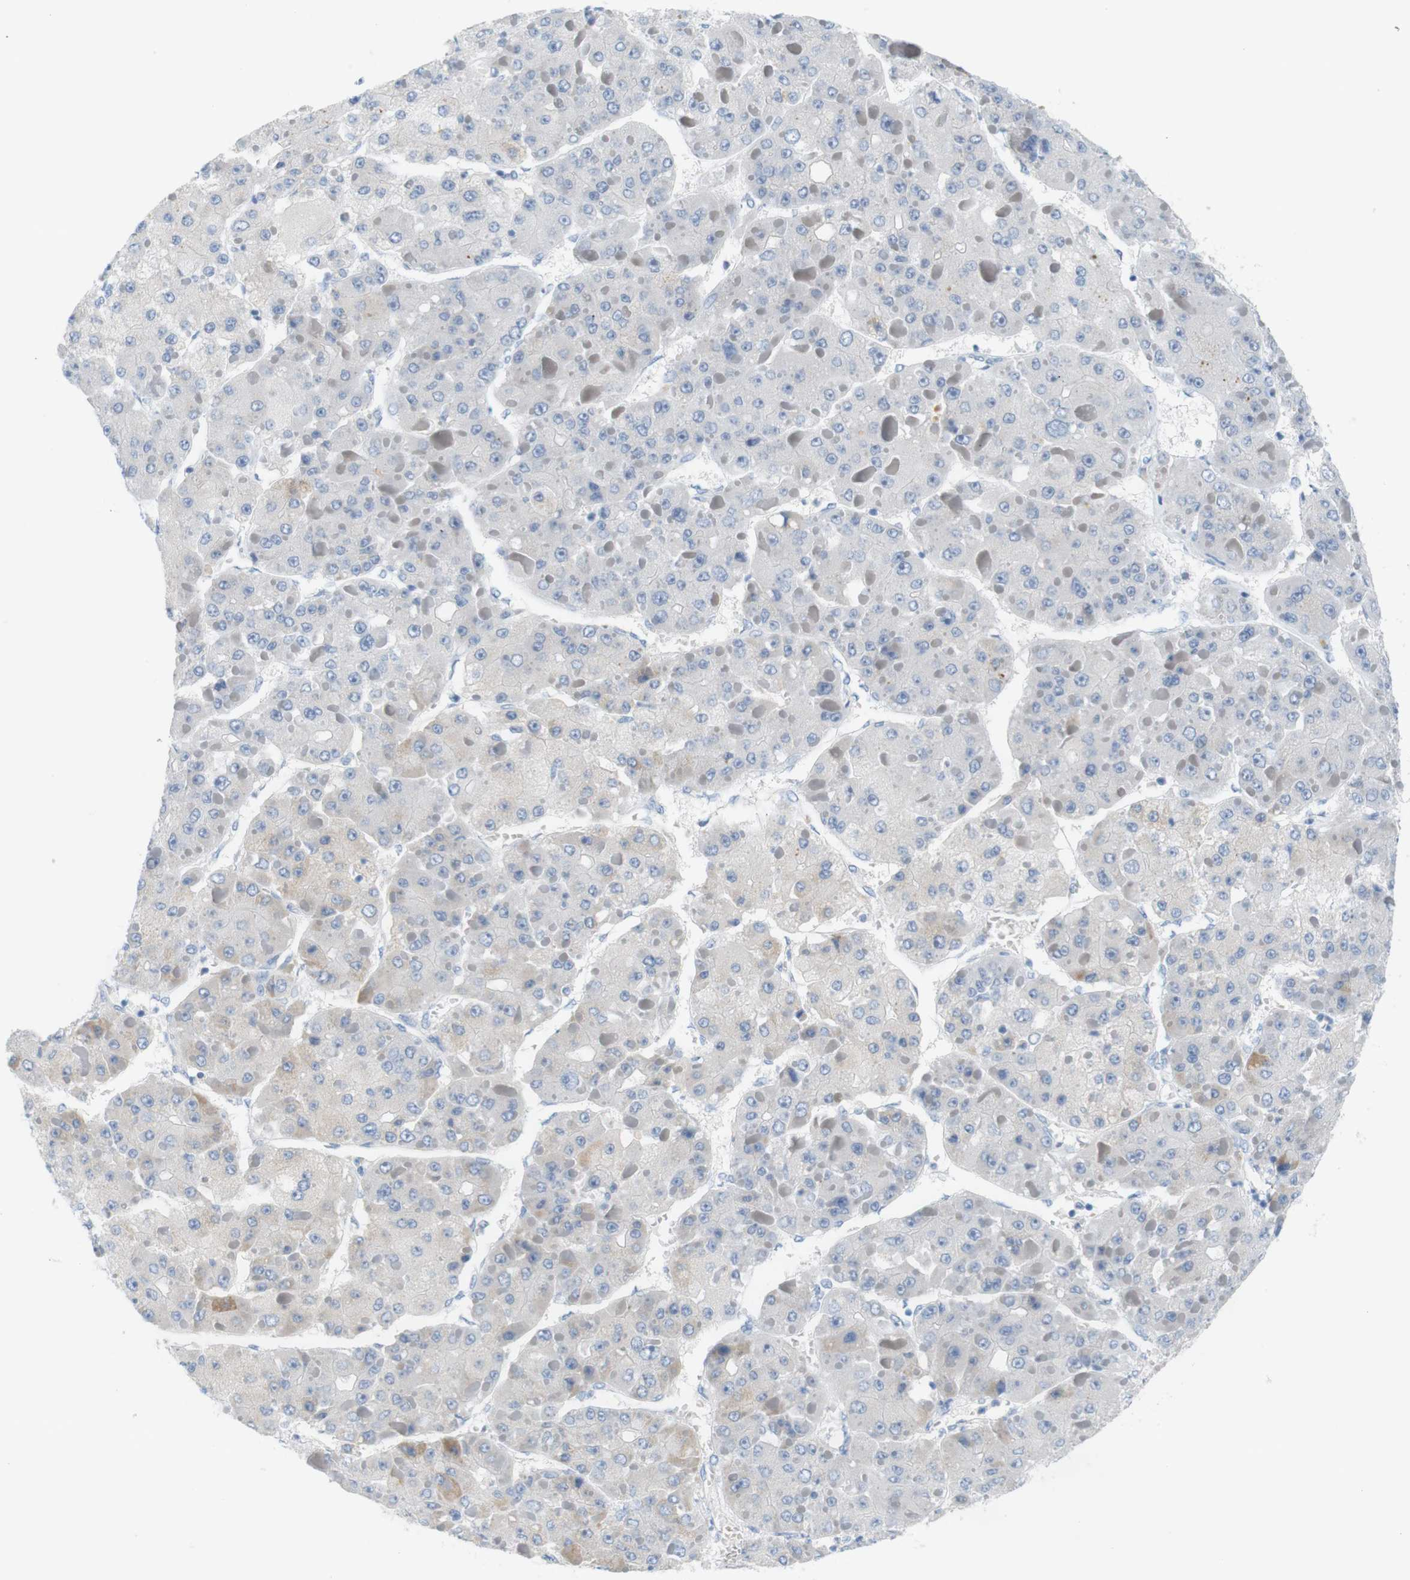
{"staining": {"intensity": "negative", "quantity": "none", "location": "none"}, "tissue": "liver cancer", "cell_type": "Tumor cells", "image_type": "cancer", "snomed": [{"axis": "morphology", "description": "Carcinoma, Hepatocellular, NOS"}, {"axis": "topography", "description": "Liver"}], "caption": "Immunohistochemical staining of human hepatocellular carcinoma (liver) reveals no significant staining in tumor cells.", "gene": "LRRK2", "patient": {"sex": "female", "age": 73}}